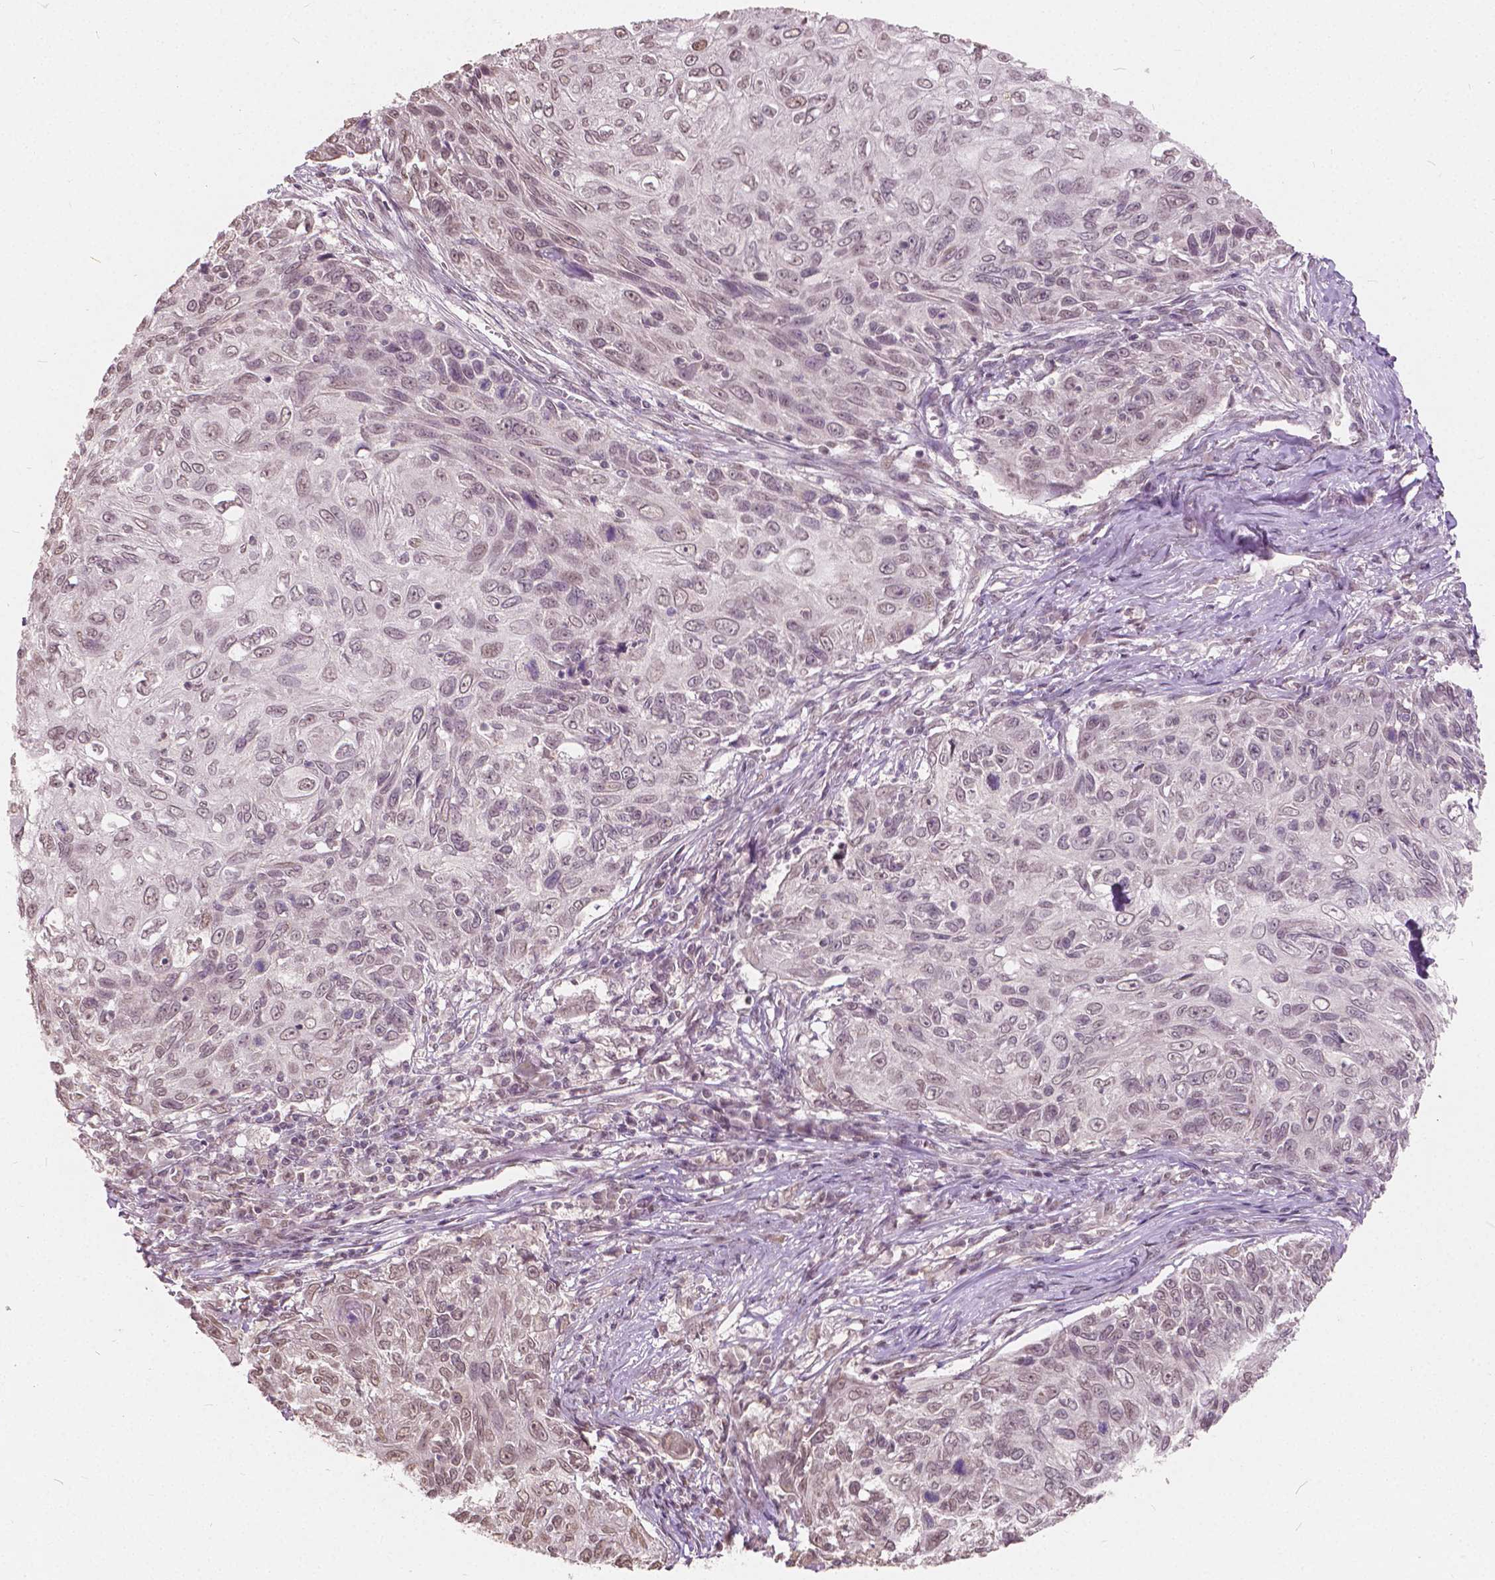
{"staining": {"intensity": "weak", "quantity": "25%-75%", "location": "nuclear"}, "tissue": "skin cancer", "cell_type": "Tumor cells", "image_type": "cancer", "snomed": [{"axis": "morphology", "description": "Squamous cell carcinoma, NOS"}, {"axis": "topography", "description": "Skin"}], "caption": "Immunohistochemistry (IHC) of human squamous cell carcinoma (skin) demonstrates low levels of weak nuclear expression in approximately 25%-75% of tumor cells. The staining is performed using DAB (3,3'-diaminobenzidine) brown chromogen to label protein expression. The nuclei are counter-stained blue using hematoxylin.", "gene": "HOXA10", "patient": {"sex": "male", "age": 92}}